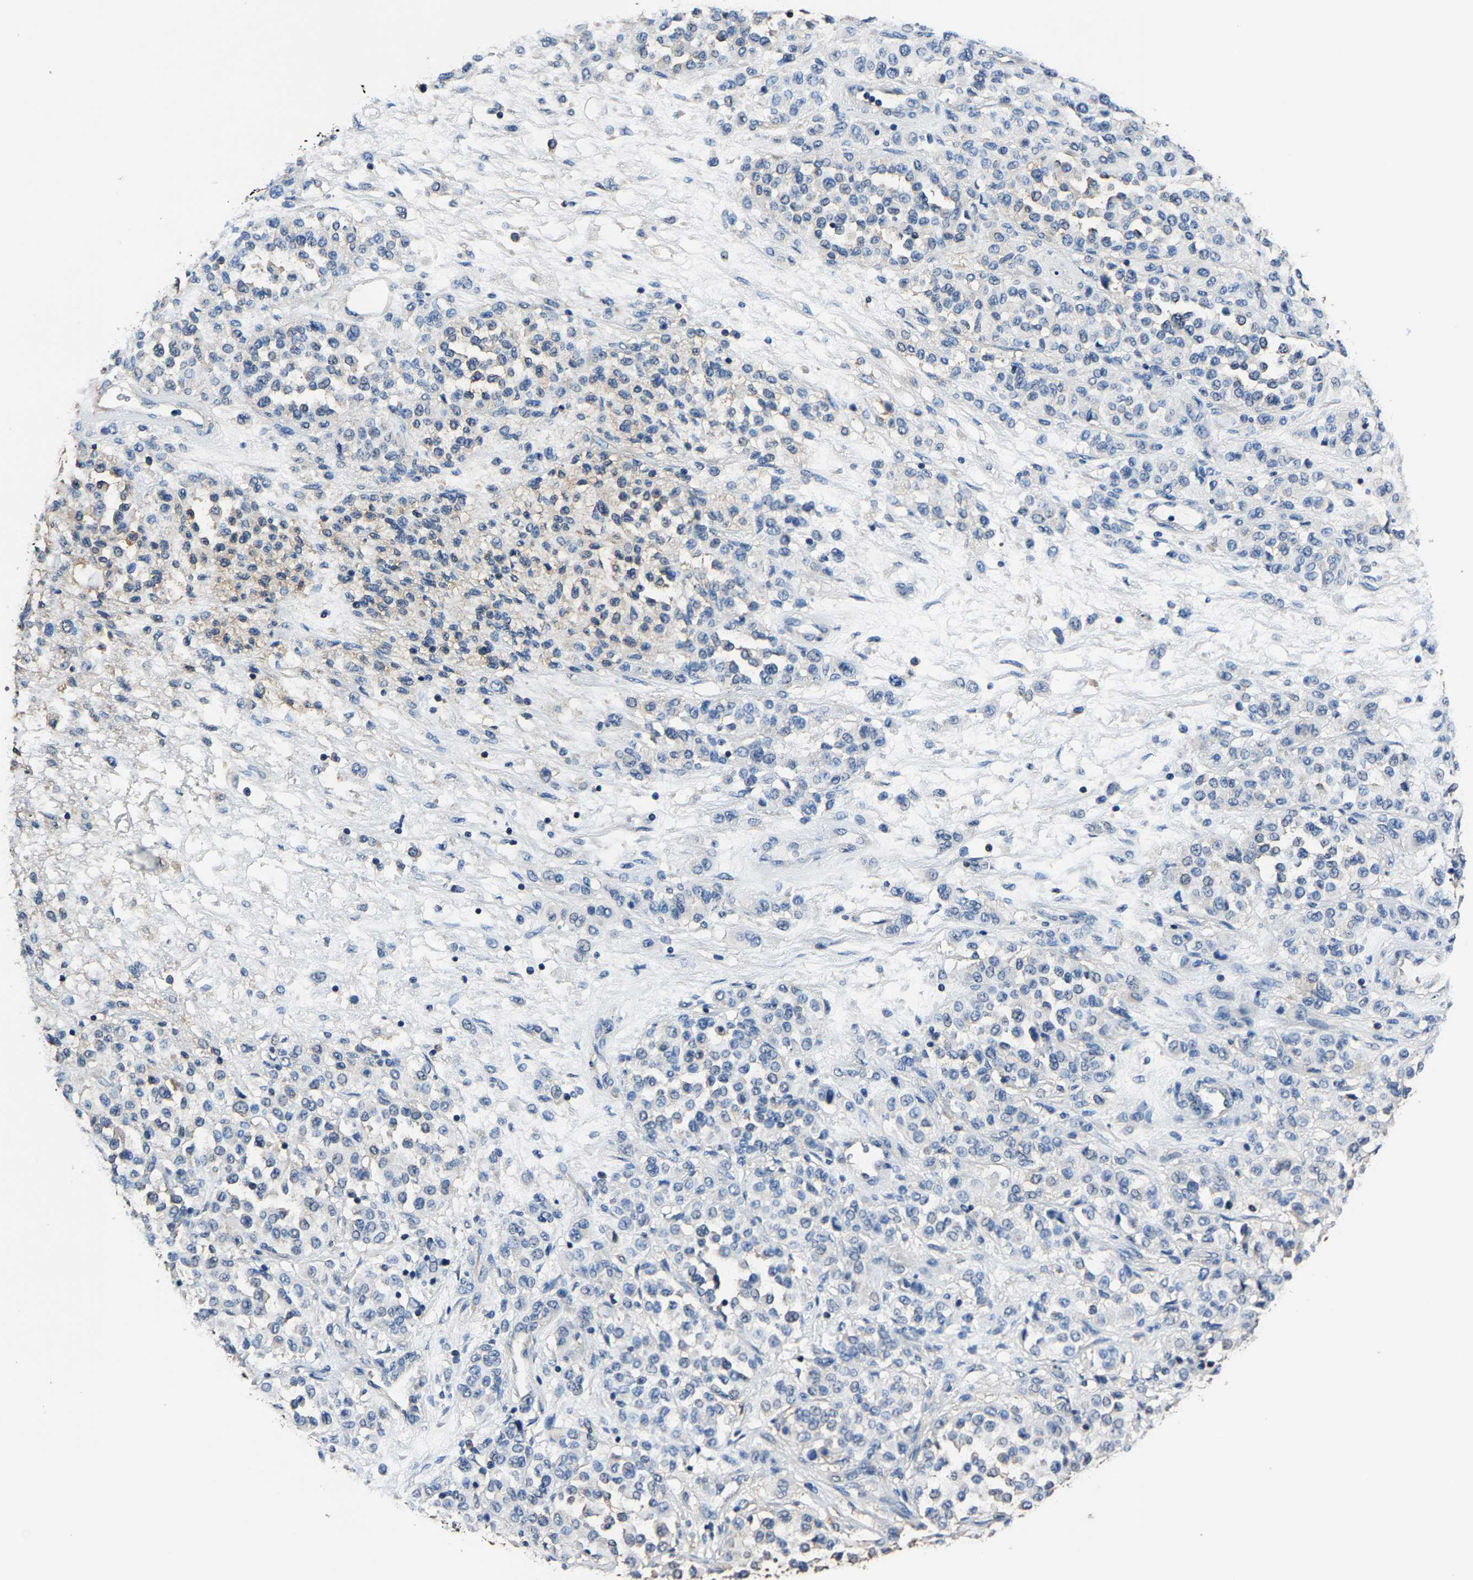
{"staining": {"intensity": "negative", "quantity": "none", "location": "none"}, "tissue": "melanoma", "cell_type": "Tumor cells", "image_type": "cancer", "snomed": [{"axis": "morphology", "description": "Malignant melanoma, Metastatic site"}, {"axis": "topography", "description": "Pancreas"}], "caption": "A photomicrograph of malignant melanoma (metastatic site) stained for a protein shows no brown staining in tumor cells. (DAB (3,3'-diaminobenzidine) IHC, high magnification).", "gene": "ALDOB", "patient": {"sex": "female", "age": 30}}